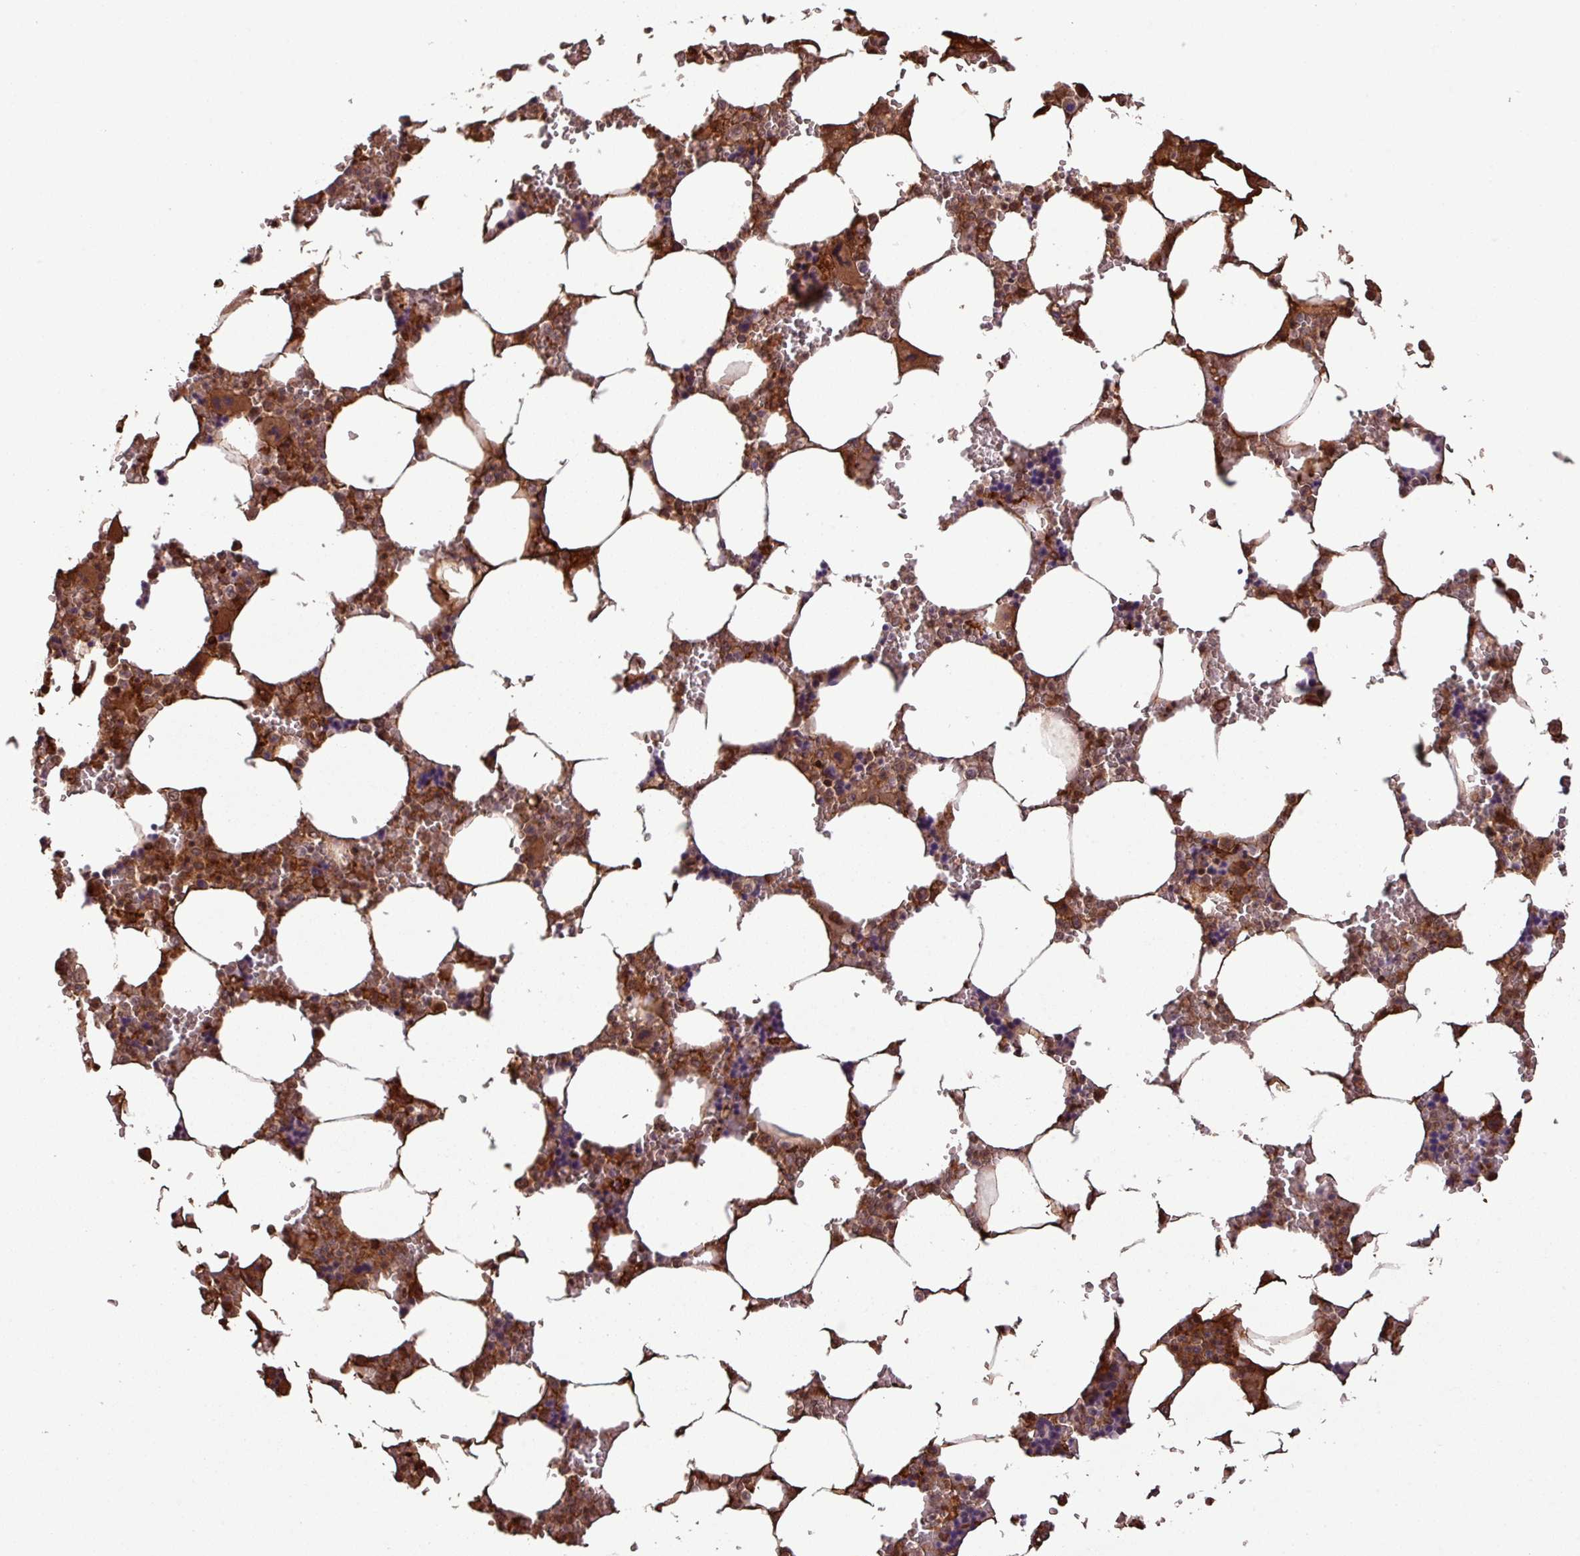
{"staining": {"intensity": "moderate", "quantity": "25%-75%", "location": "cytoplasmic/membranous,nuclear"}, "tissue": "bone marrow", "cell_type": "Hematopoietic cells", "image_type": "normal", "snomed": [{"axis": "morphology", "description": "Normal tissue, NOS"}, {"axis": "topography", "description": "Bone marrow"}], "caption": "High-power microscopy captured an immunohistochemistry image of benign bone marrow, revealing moderate cytoplasmic/membranous,nuclear expression in approximately 25%-75% of hematopoietic cells. (Brightfield microscopy of DAB IHC at high magnification).", "gene": "NOB1", "patient": {"sex": "male", "age": 64}}